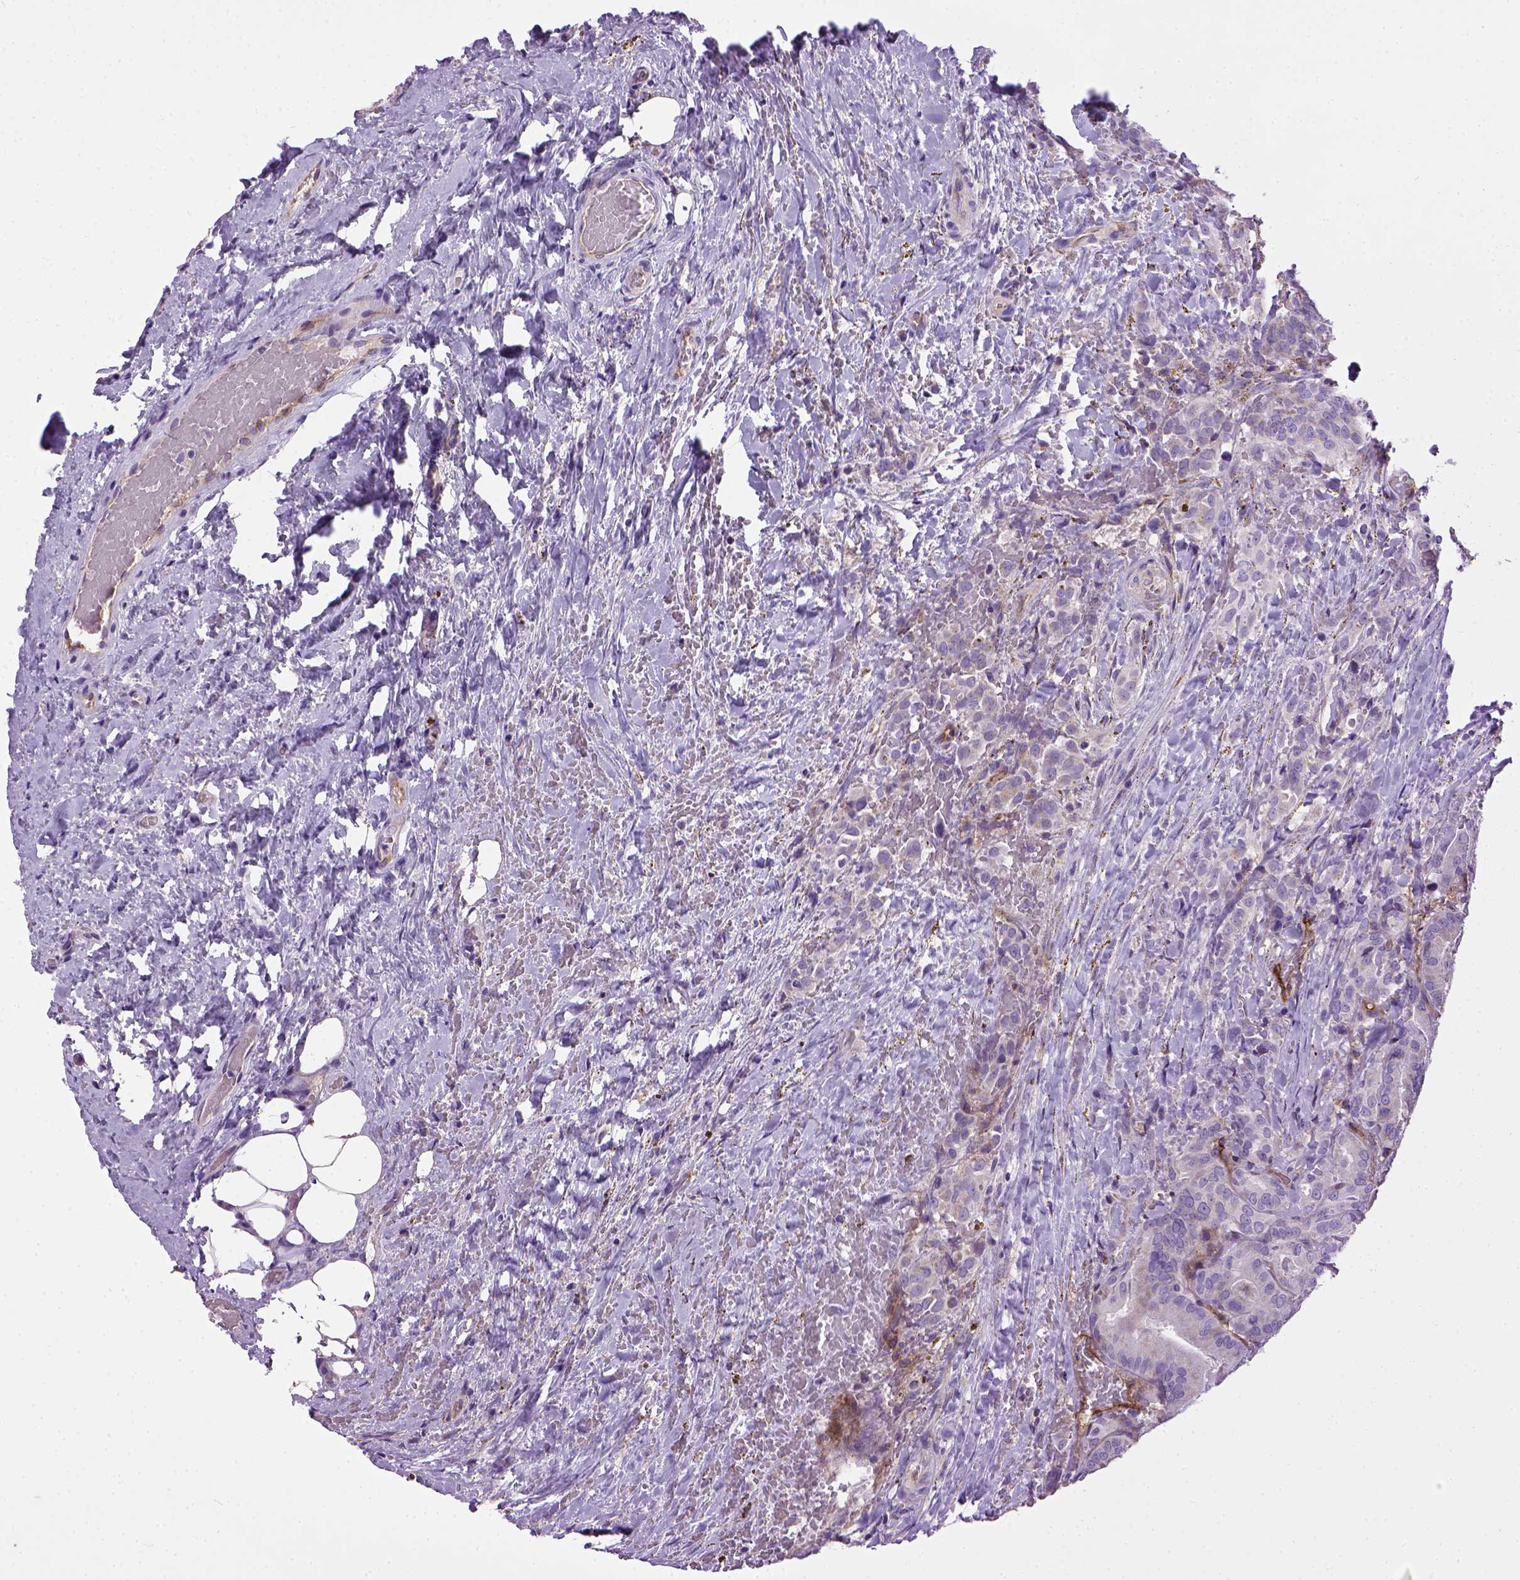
{"staining": {"intensity": "negative", "quantity": "none", "location": "none"}, "tissue": "thyroid cancer", "cell_type": "Tumor cells", "image_type": "cancer", "snomed": [{"axis": "morphology", "description": "Papillary adenocarcinoma, NOS"}, {"axis": "topography", "description": "Thyroid gland"}], "caption": "High power microscopy histopathology image of an immunohistochemistry photomicrograph of thyroid papillary adenocarcinoma, revealing no significant positivity in tumor cells.", "gene": "ENG", "patient": {"sex": "male", "age": 61}}